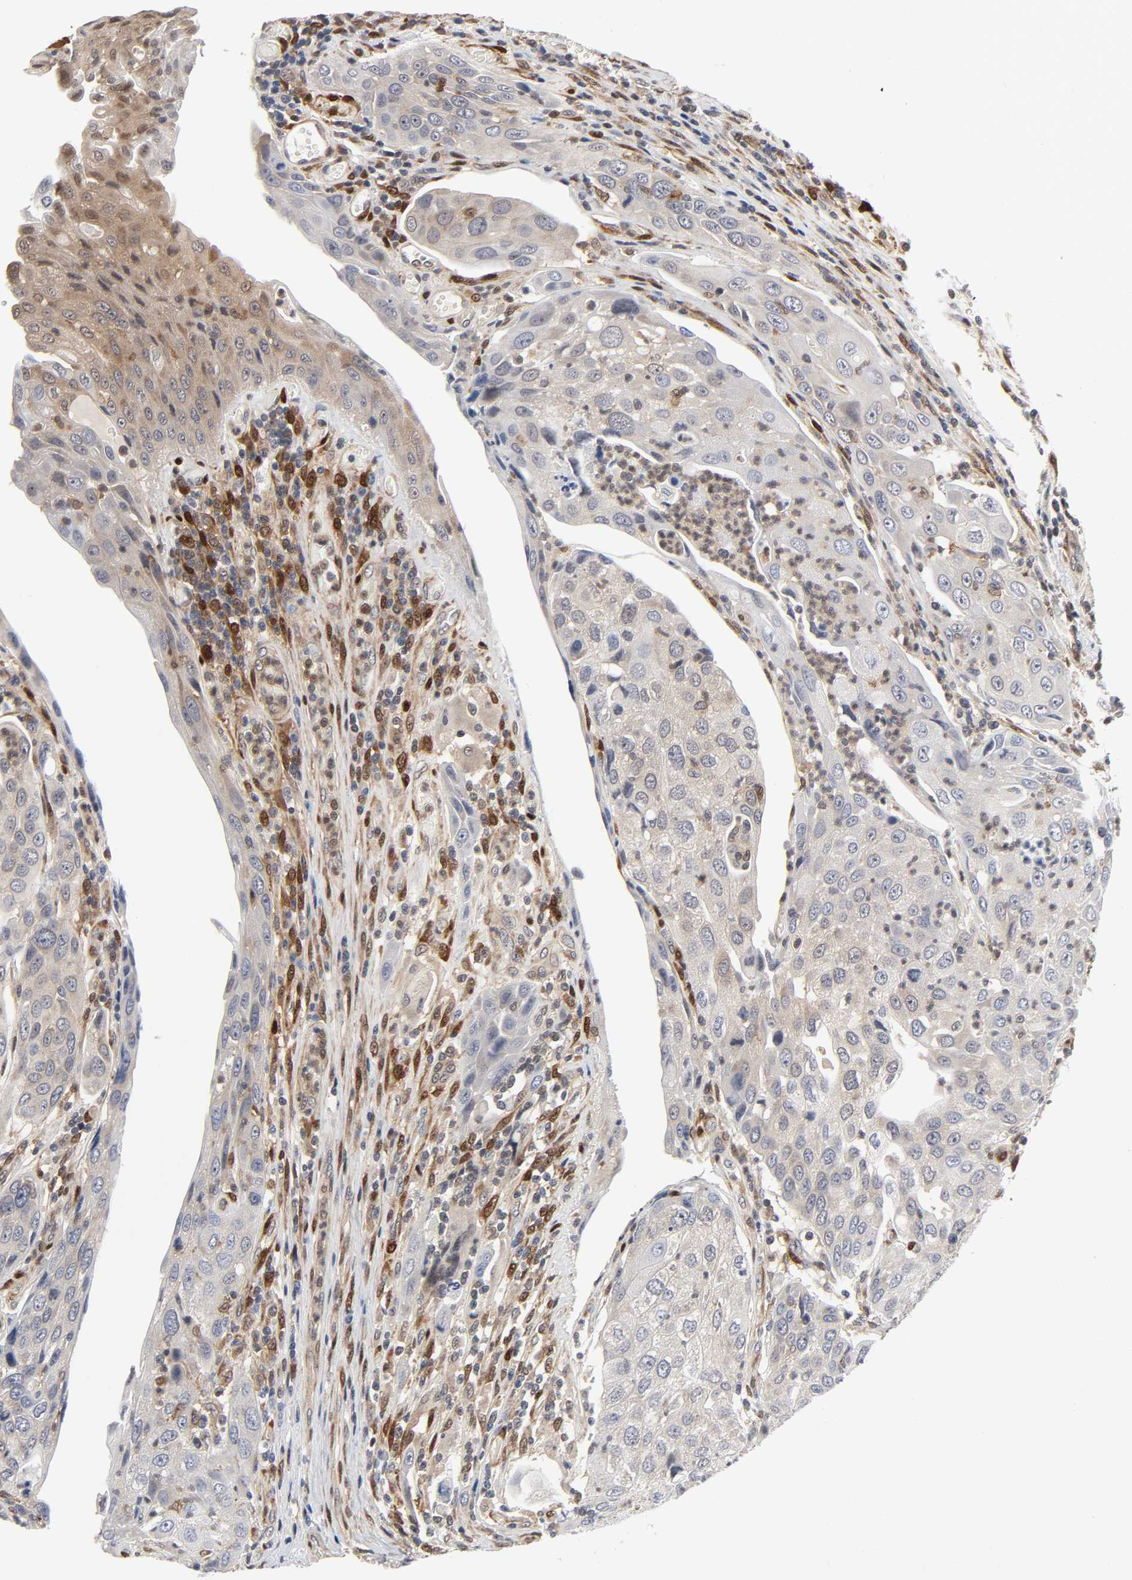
{"staining": {"intensity": "weak", "quantity": ">75%", "location": "cytoplasmic/membranous"}, "tissue": "urothelial cancer", "cell_type": "Tumor cells", "image_type": "cancer", "snomed": [{"axis": "morphology", "description": "Urothelial carcinoma, High grade"}, {"axis": "topography", "description": "Urinary bladder"}], "caption": "A high-resolution micrograph shows immunohistochemistry (IHC) staining of high-grade urothelial carcinoma, which demonstrates weak cytoplasmic/membranous staining in approximately >75% of tumor cells.", "gene": "PTEN", "patient": {"sex": "male", "age": 50}}